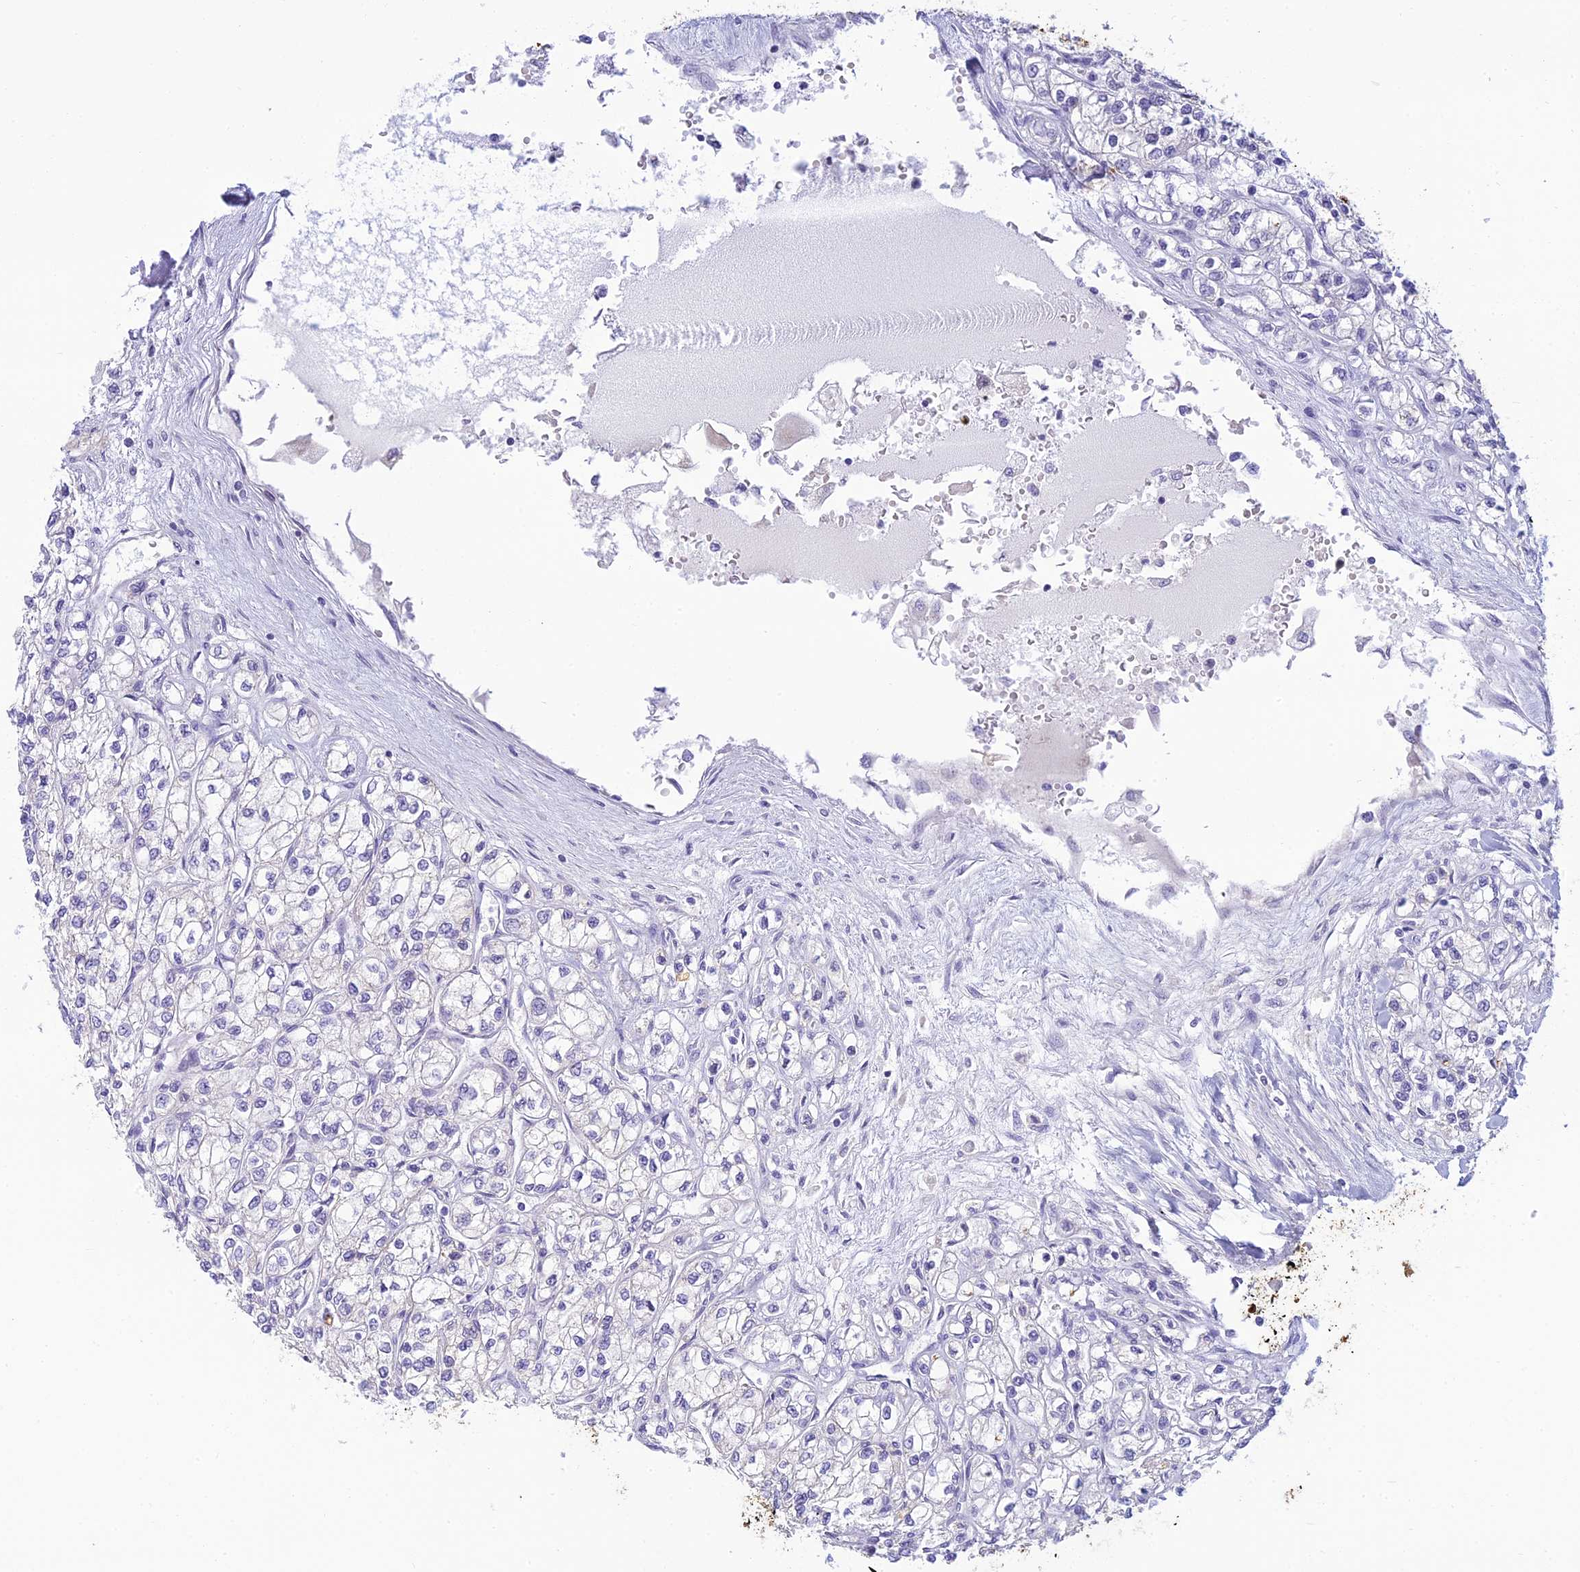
{"staining": {"intensity": "negative", "quantity": "none", "location": "none"}, "tissue": "renal cancer", "cell_type": "Tumor cells", "image_type": "cancer", "snomed": [{"axis": "morphology", "description": "Adenocarcinoma, NOS"}, {"axis": "topography", "description": "Kidney"}], "caption": "DAB (3,3'-diaminobenzidine) immunohistochemical staining of renal adenocarcinoma shows no significant staining in tumor cells.", "gene": "SKIC8", "patient": {"sex": "male", "age": 80}}